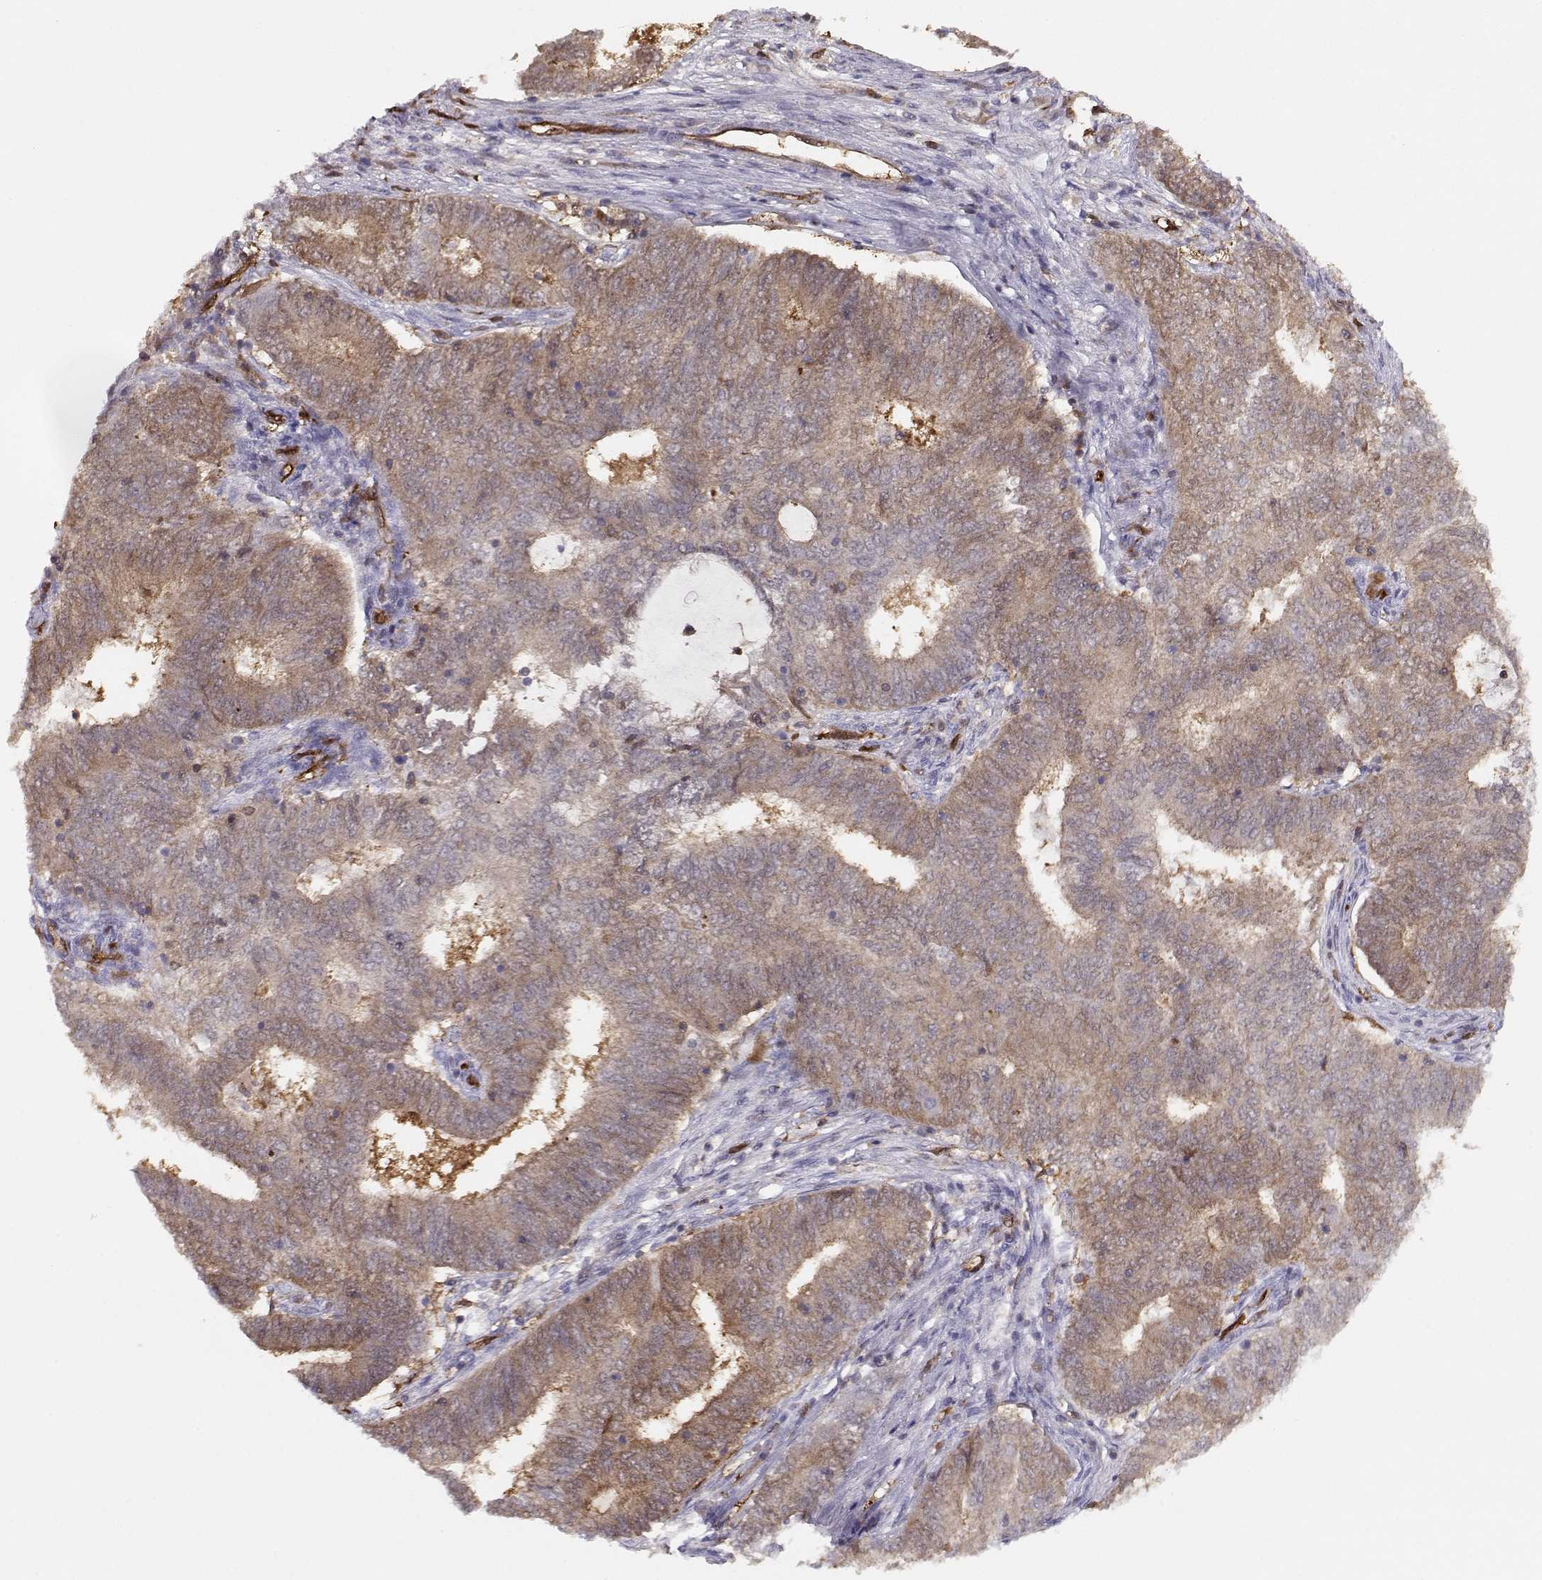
{"staining": {"intensity": "weak", "quantity": ">75%", "location": "cytoplasmic/membranous"}, "tissue": "endometrial cancer", "cell_type": "Tumor cells", "image_type": "cancer", "snomed": [{"axis": "morphology", "description": "Adenocarcinoma, NOS"}, {"axis": "topography", "description": "Endometrium"}], "caption": "Endometrial cancer (adenocarcinoma) stained for a protein reveals weak cytoplasmic/membranous positivity in tumor cells.", "gene": "PNP", "patient": {"sex": "female", "age": 62}}